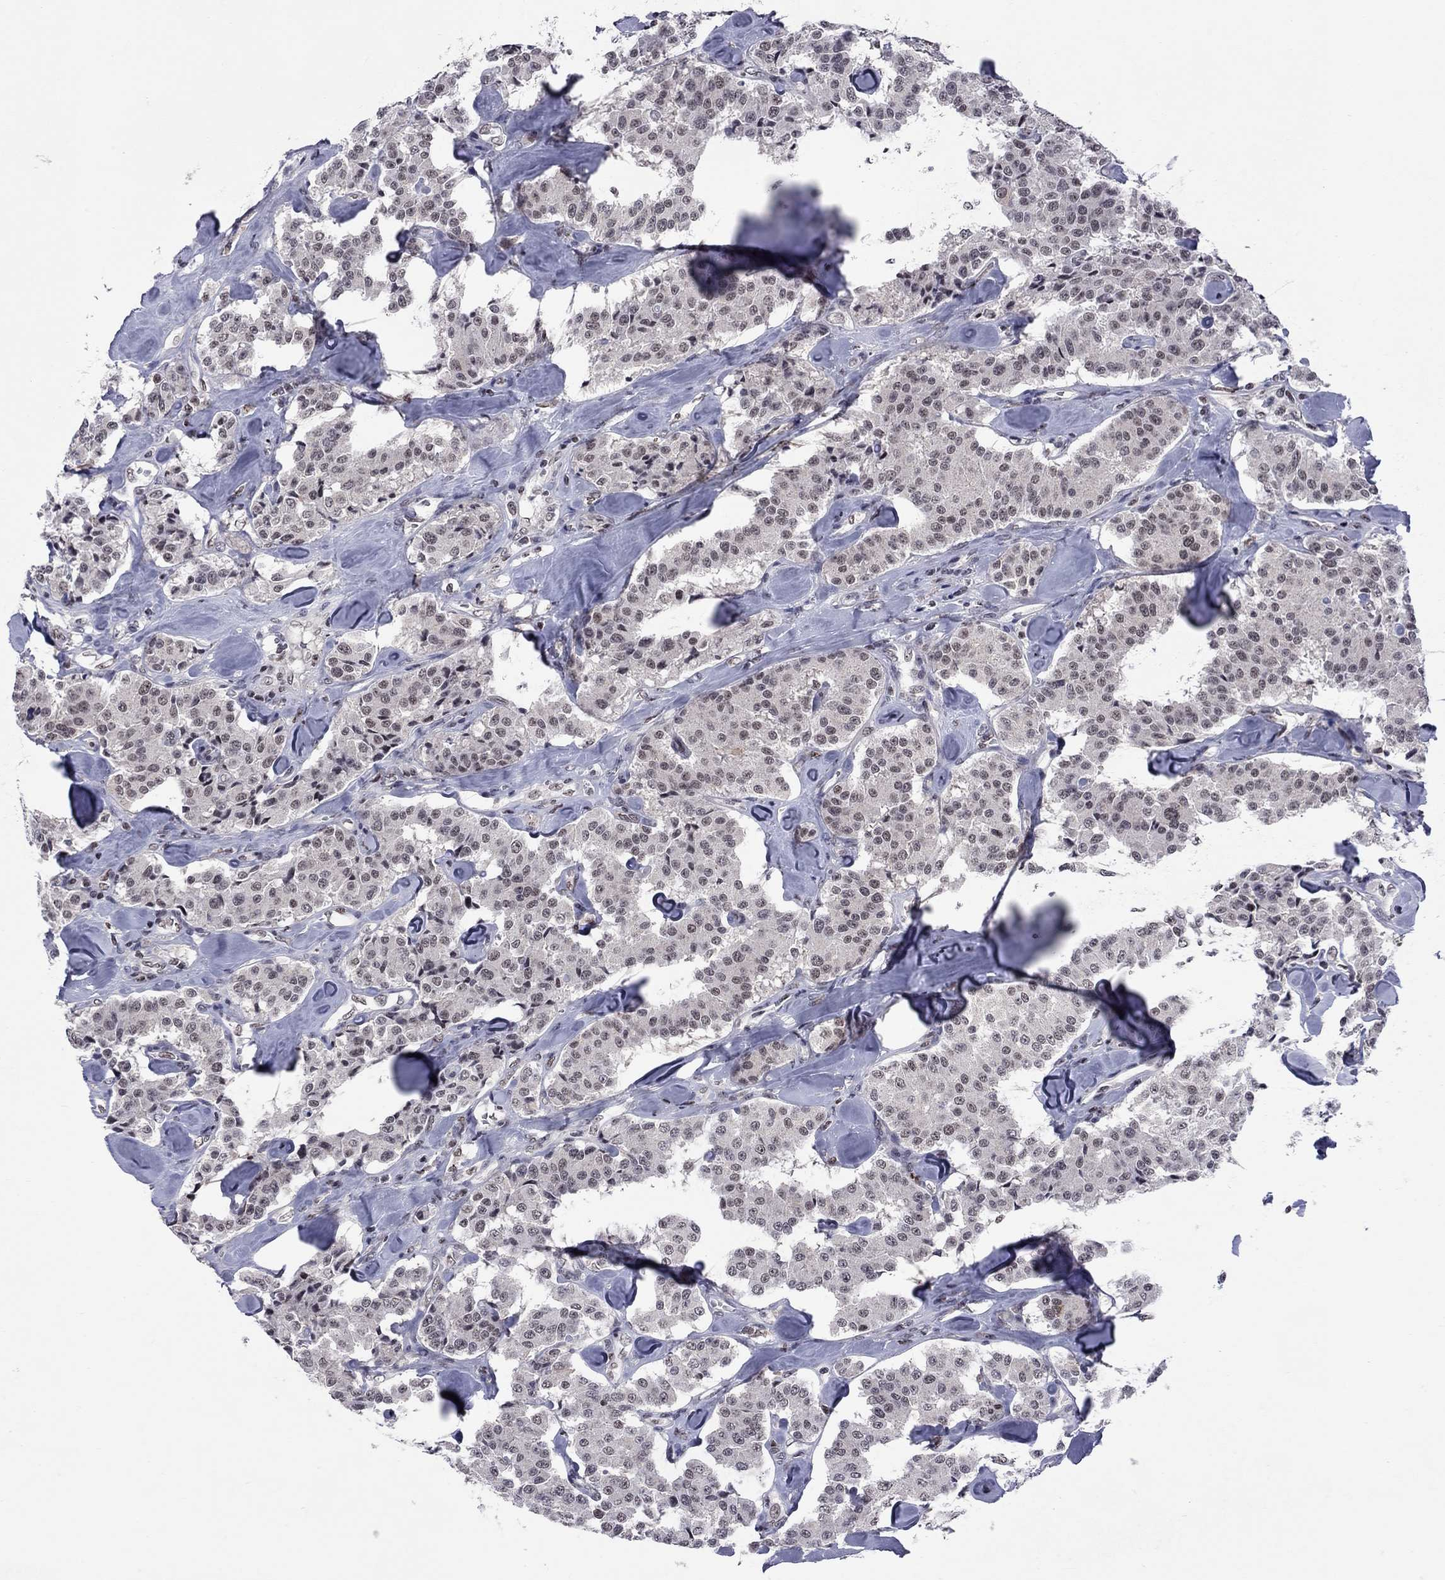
{"staining": {"intensity": "weak", "quantity": "<25%", "location": "nuclear"}, "tissue": "carcinoid", "cell_type": "Tumor cells", "image_type": "cancer", "snomed": [{"axis": "morphology", "description": "Carcinoid, malignant, NOS"}, {"axis": "topography", "description": "Pancreas"}], "caption": "Immunohistochemistry micrograph of neoplastic tissue: human malignant carcinoid stained with DAB (3,3'-diaminobenzidine) reveals no significant protein staining in tumor cells.", "gene": "TAF9", "patient": {"sex": "male", "age": 41}}